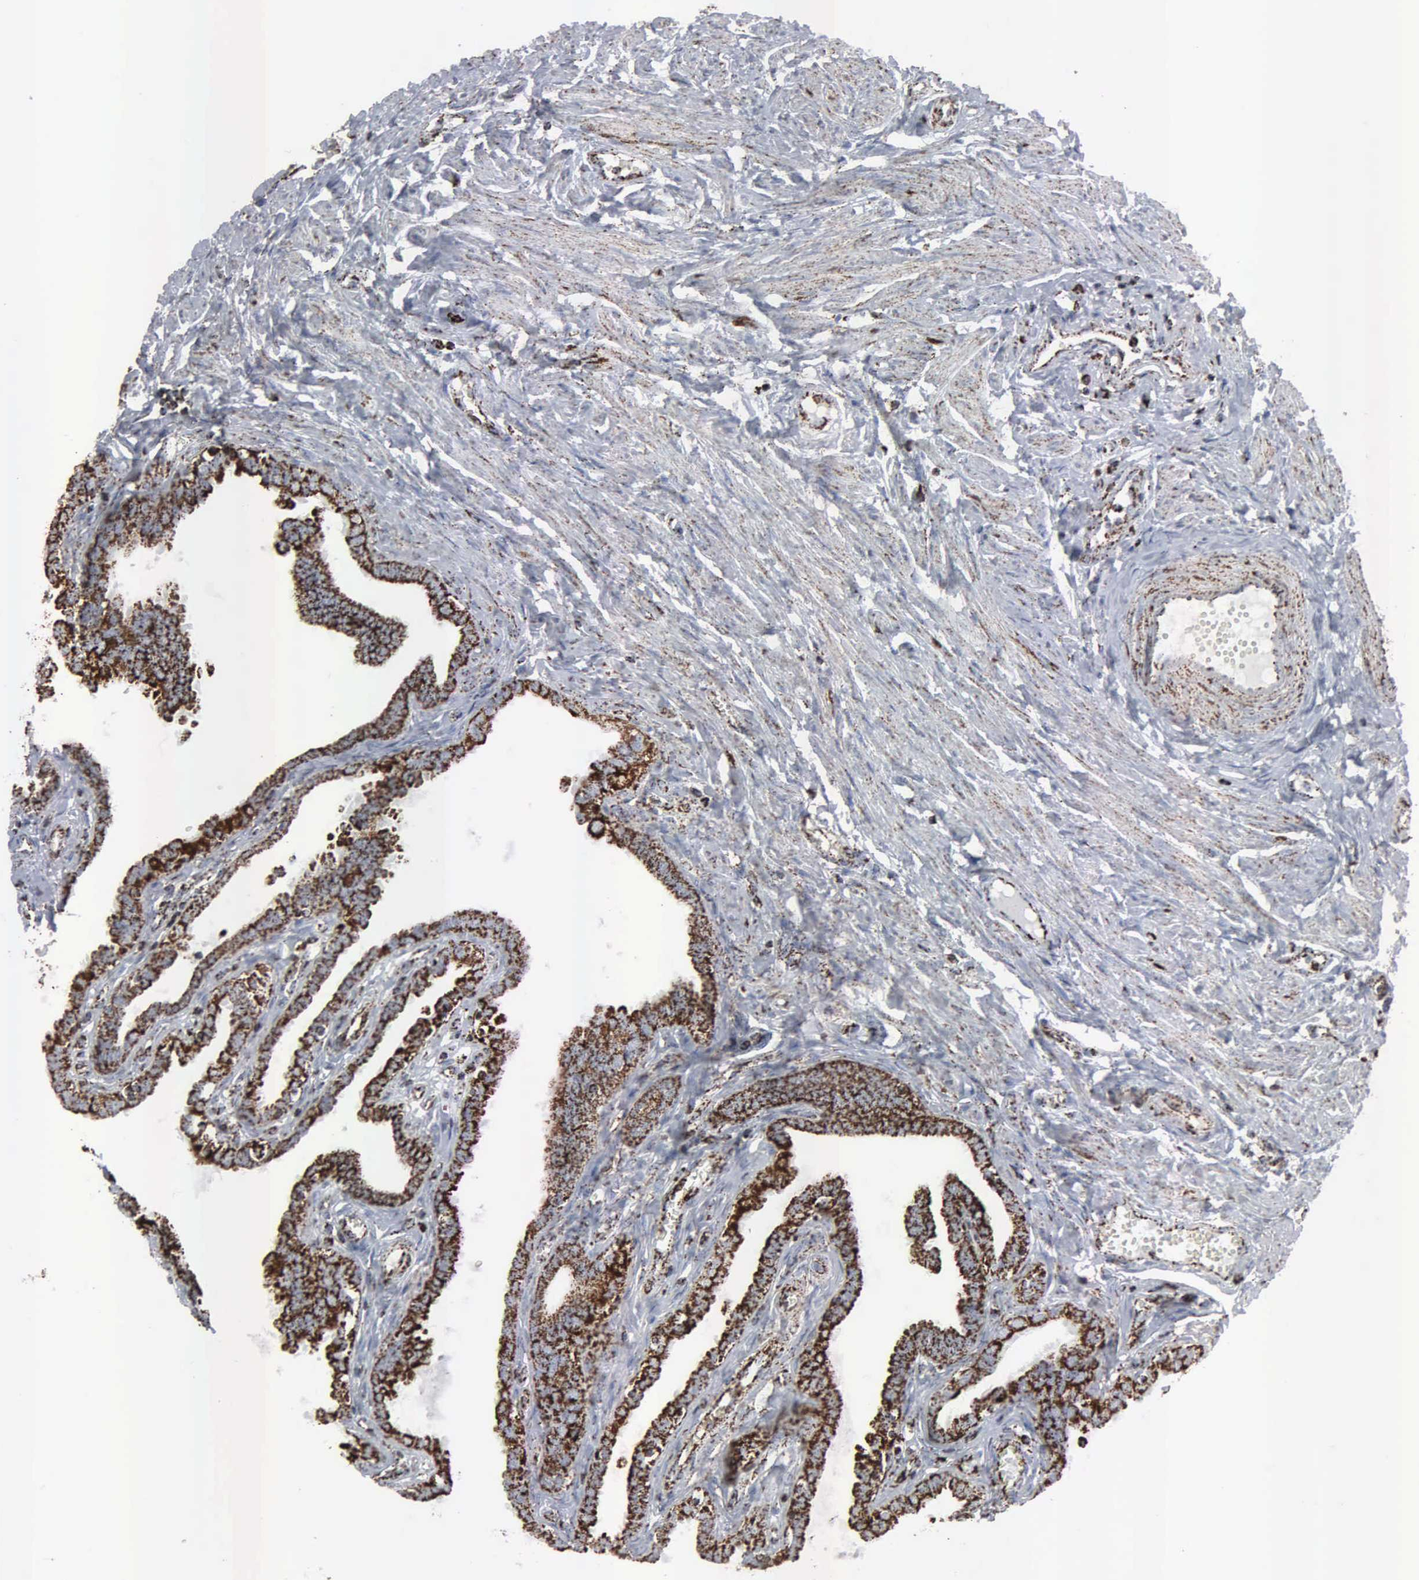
{"staining": {"intensity": "strong", "quantity": ">75%", "location": "cytoplasmic/membranous"}, "tissue": "fallopian tube", "cell_type": "Glandular cells", "image_type": "normal", "snomed": [{"axis": "morphology", "description": "Normal tissue, NOS"}, {"axis": "topography", "description": "Fallopian tube"}], "caption": "This is a micrograph of immunohistochemistry (IHC) staining of benign fallopian tube, which shows strong staining in the cytoplasmic/membranous of glandular cells.", "gene": "HSPA9", "patient": {"sex": "female", "age": 67}}